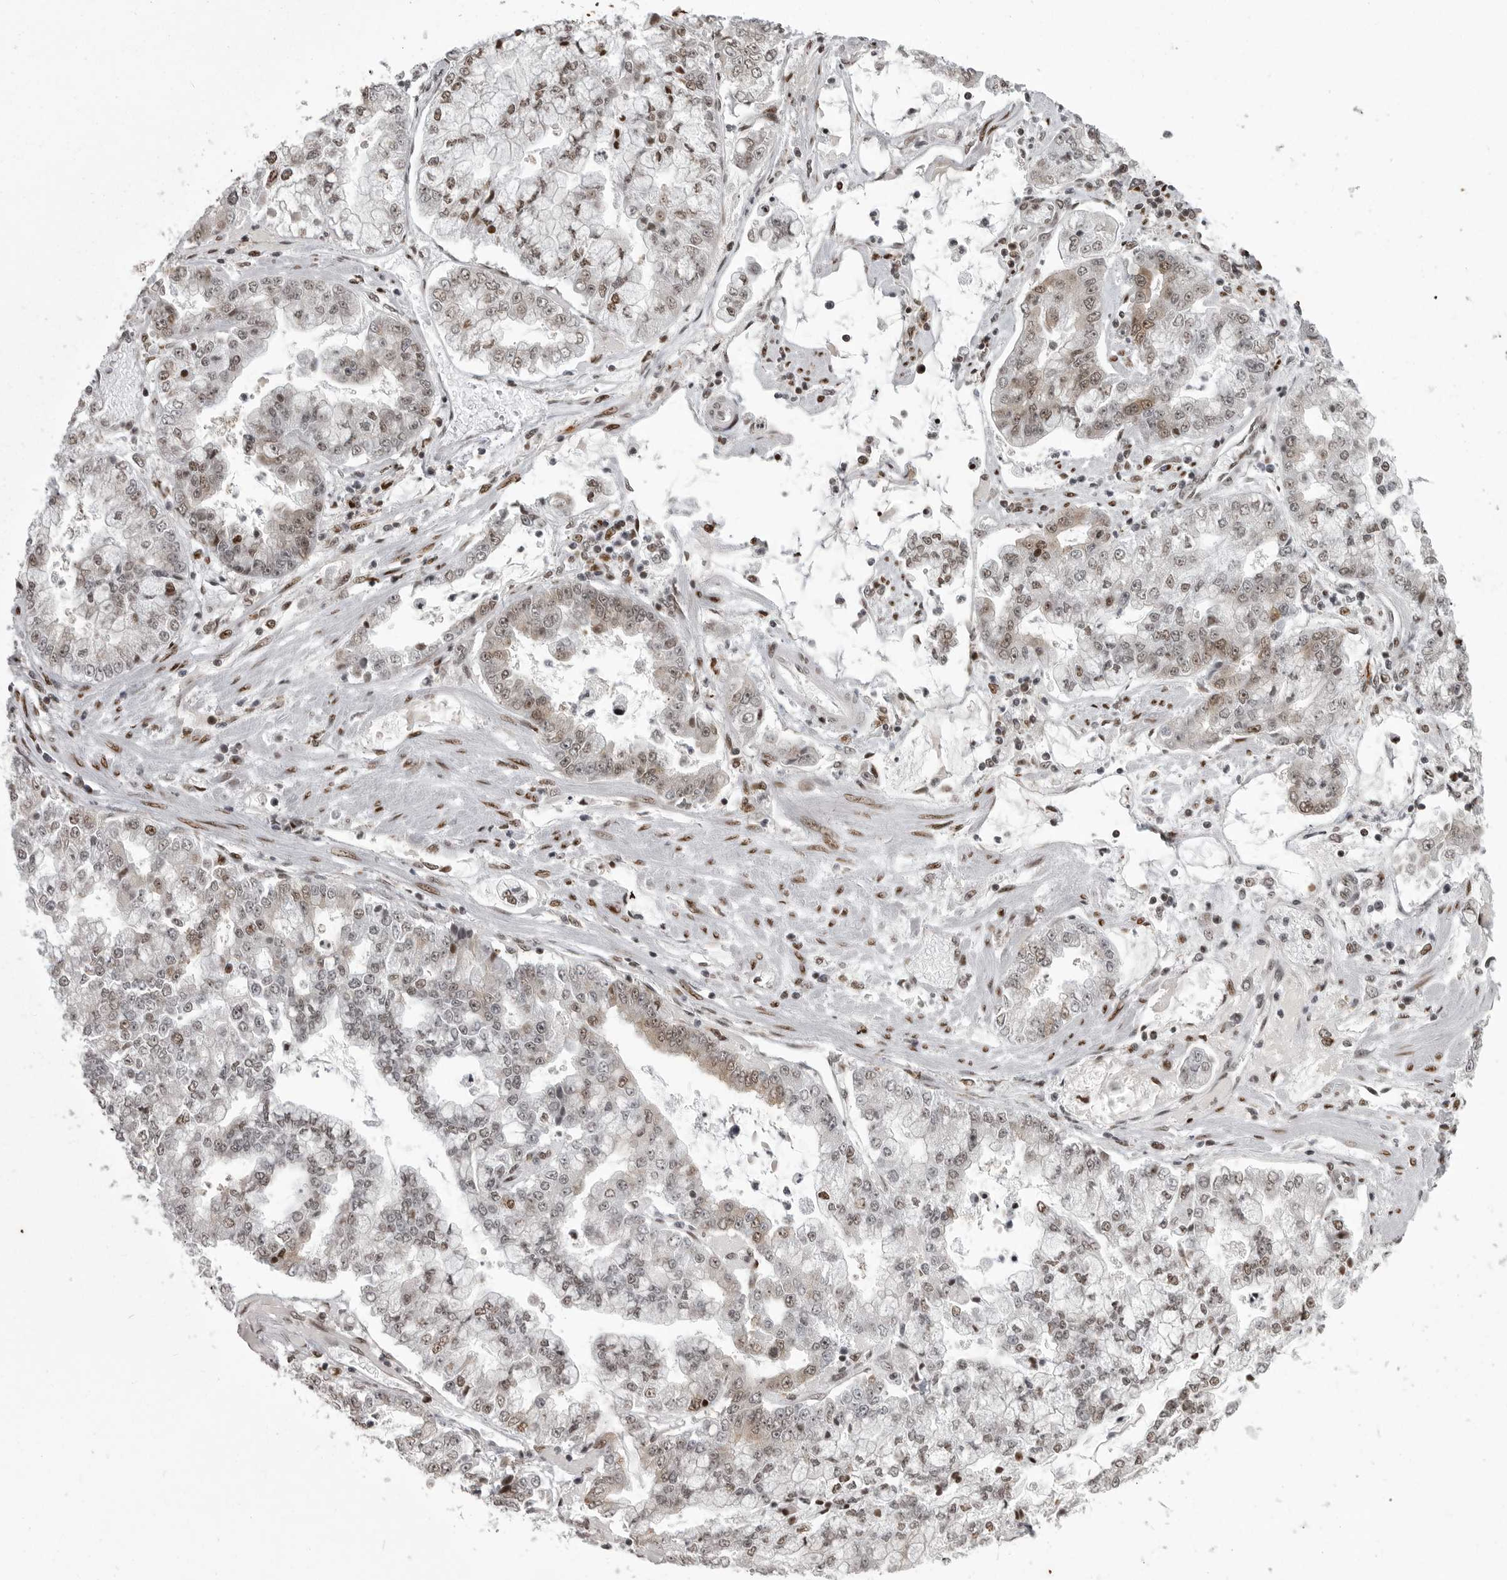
{"staining": {"intensity": "weak", "quantity": "25%-75%", "location": "nuclear"}, "tissue": "stomach cancer", "cell_type": "Tumor cells", "image_type": "cancer", "snomed": [{"axis": "morphology", "description": "Adenocarcinoma, NOS"}, {"axis": "topography", "description": "Stomach"}], "caption": "An IHC micrograph of tumor tissue is shown. Protein staining in brown shows weak nuclear positivity in stomach cancer (adenocarcinoma) within tumor cells. (Stains: DAB in brown, nuclei in blue, Microscopy: brightfield microscopy at high magnification).", "gene": "YAF2", "patient": {"sex": "male", "age": 76}}